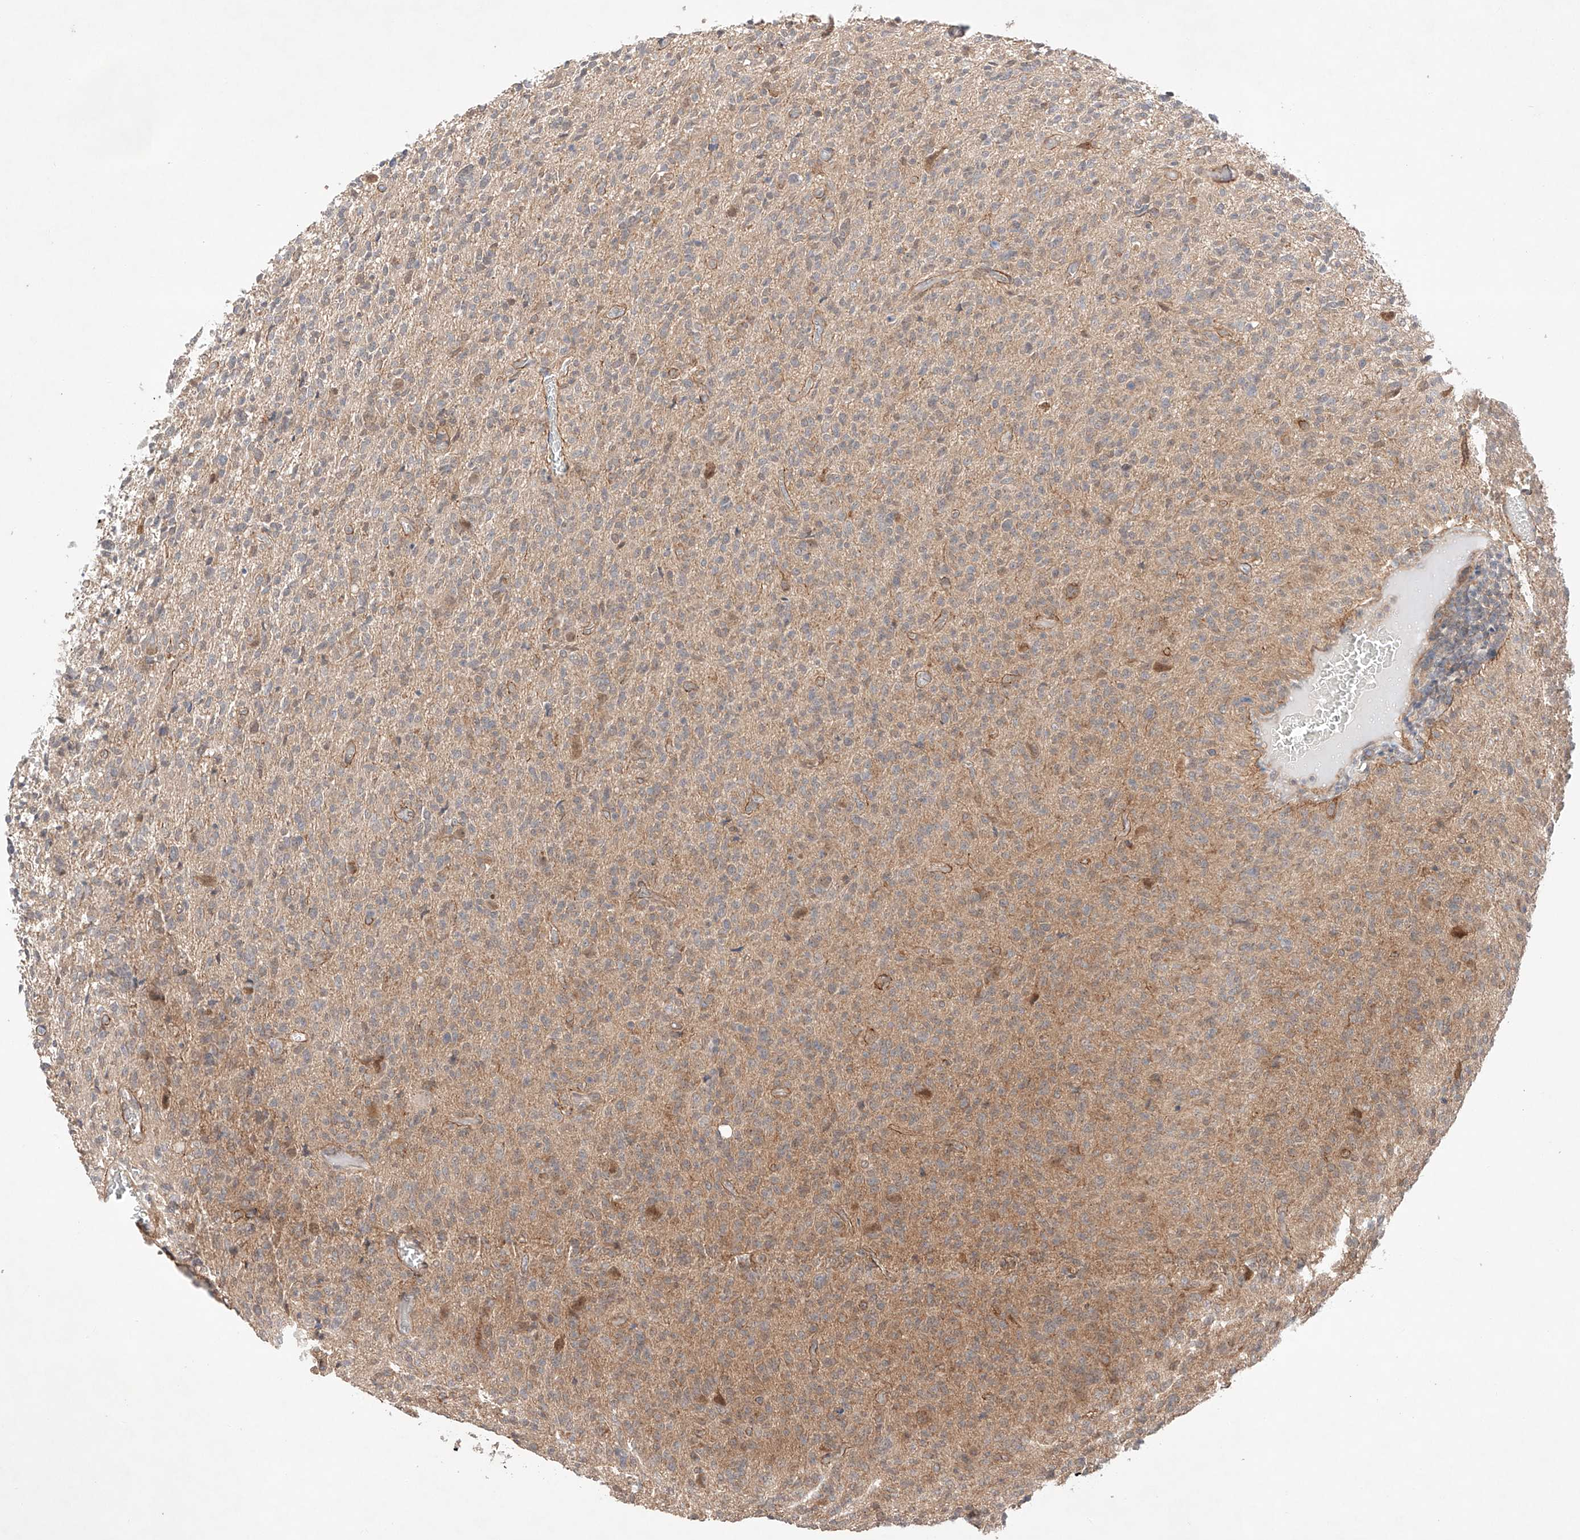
{"staining": {"intensity": "weak", "quantity": "<25%", "location": "cytoplasmic/membranous"}, "tissue": "glioma", "cell_type": "Tumor cells", "image_type": "cancer", "snomed": [{"axis": "morphology", "description": "Glioma, malignant, High grade"}, {"axis": "topography", "description": "Brain"}], "caption": "Protein analysis of malignant glioma (high-grade) shows no significant positivity in tumor cells.", "gene": "TSR2", "patient": {"sex": "female", "age": 57}}